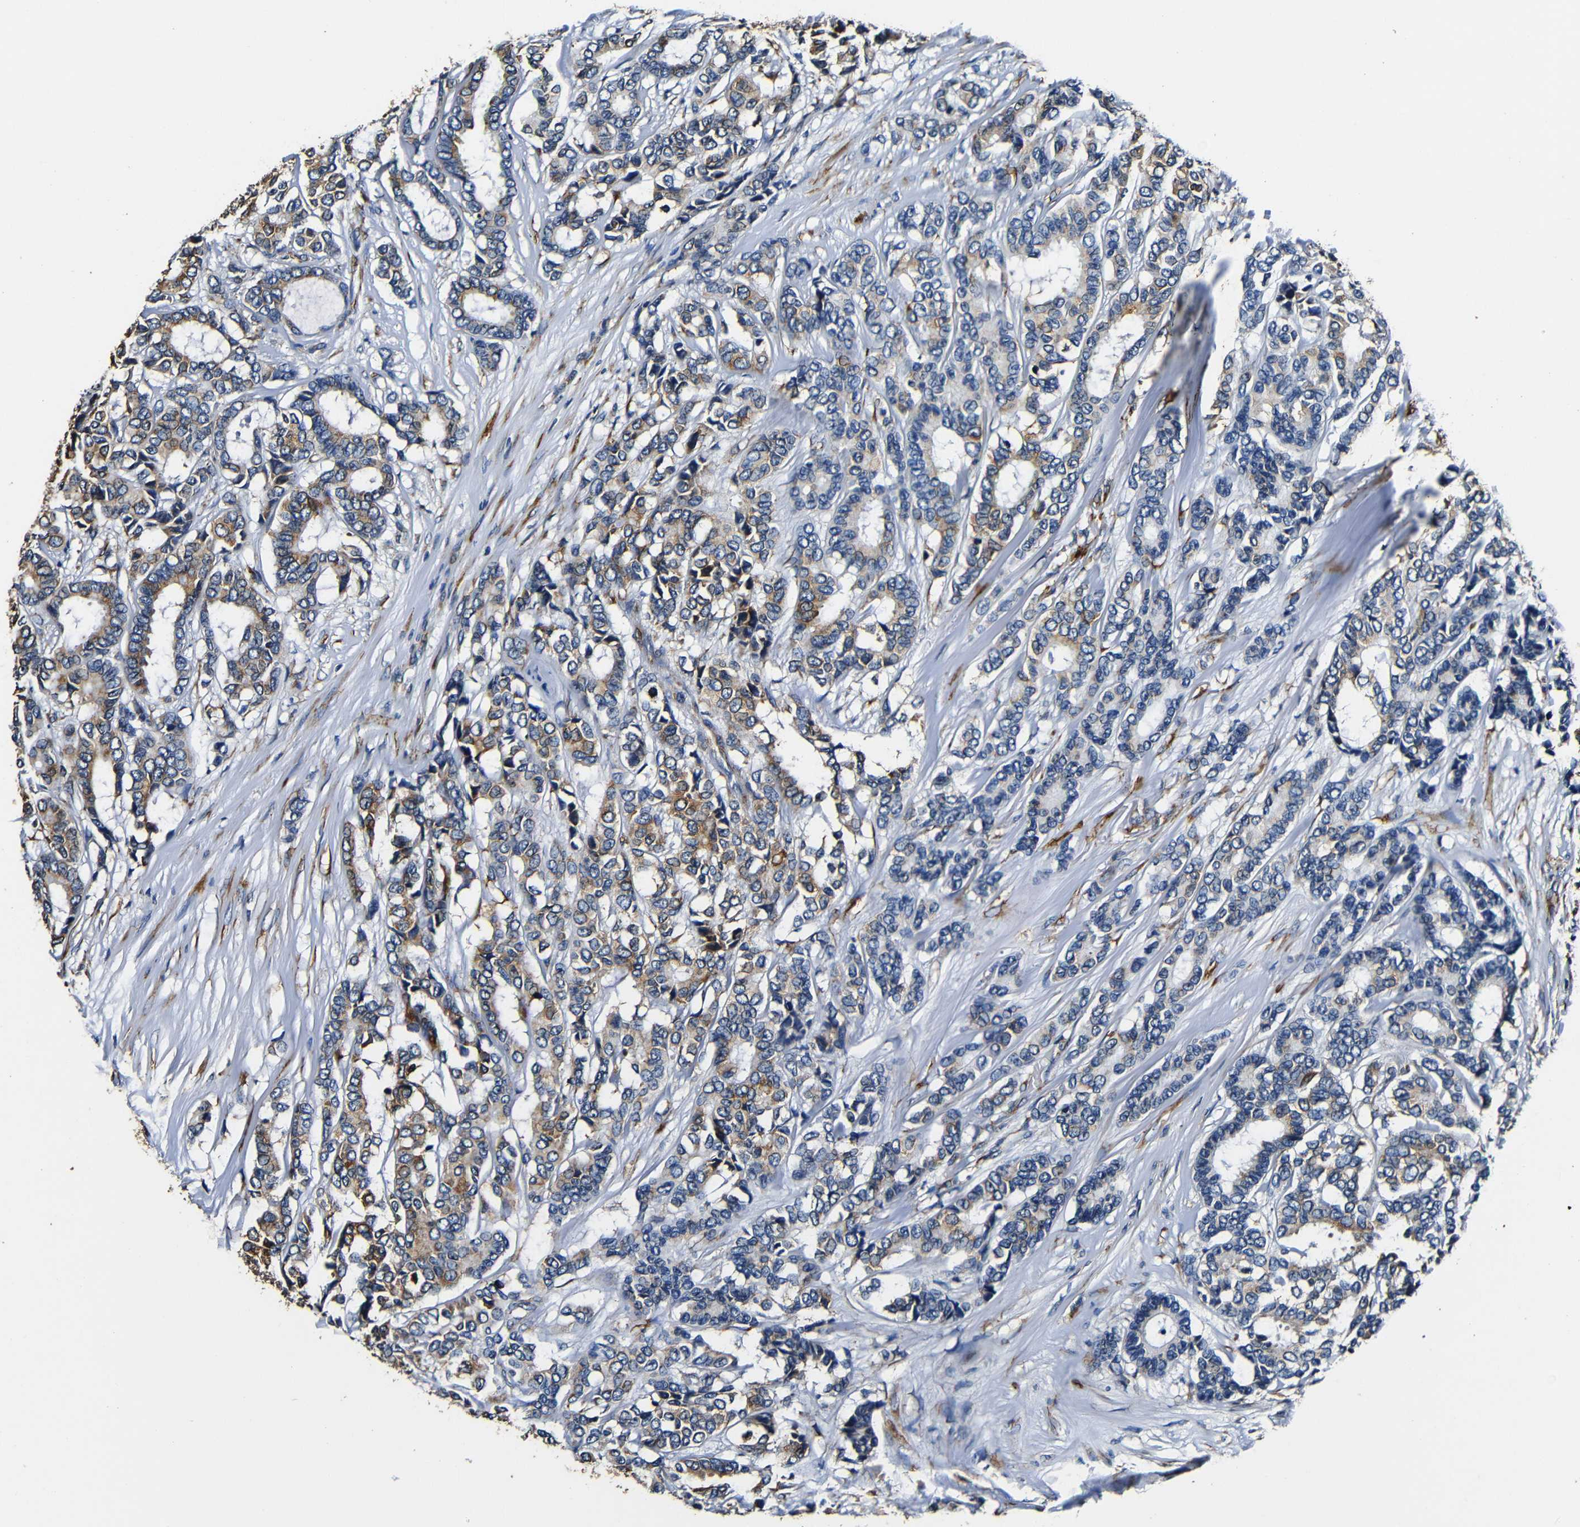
{"staining": {"intensity": "moderate", "quantity": ">75%", "location": "cytoplasmic/membranous"}, "tissue": "breast cancer", "cell_type": "Tumor cells", "image_type": "cancer", "snomed": [{"axis": "morphology", "description": "Duct carcinoma"}, {"axis": "topography", "description": "Breast"}], "caption": "Breast cancer stained with a protein marker demonstrates moderate staining in tumor cells.", "gene": "RRBP1", "patient": {"sex": "female", "age": 87}}